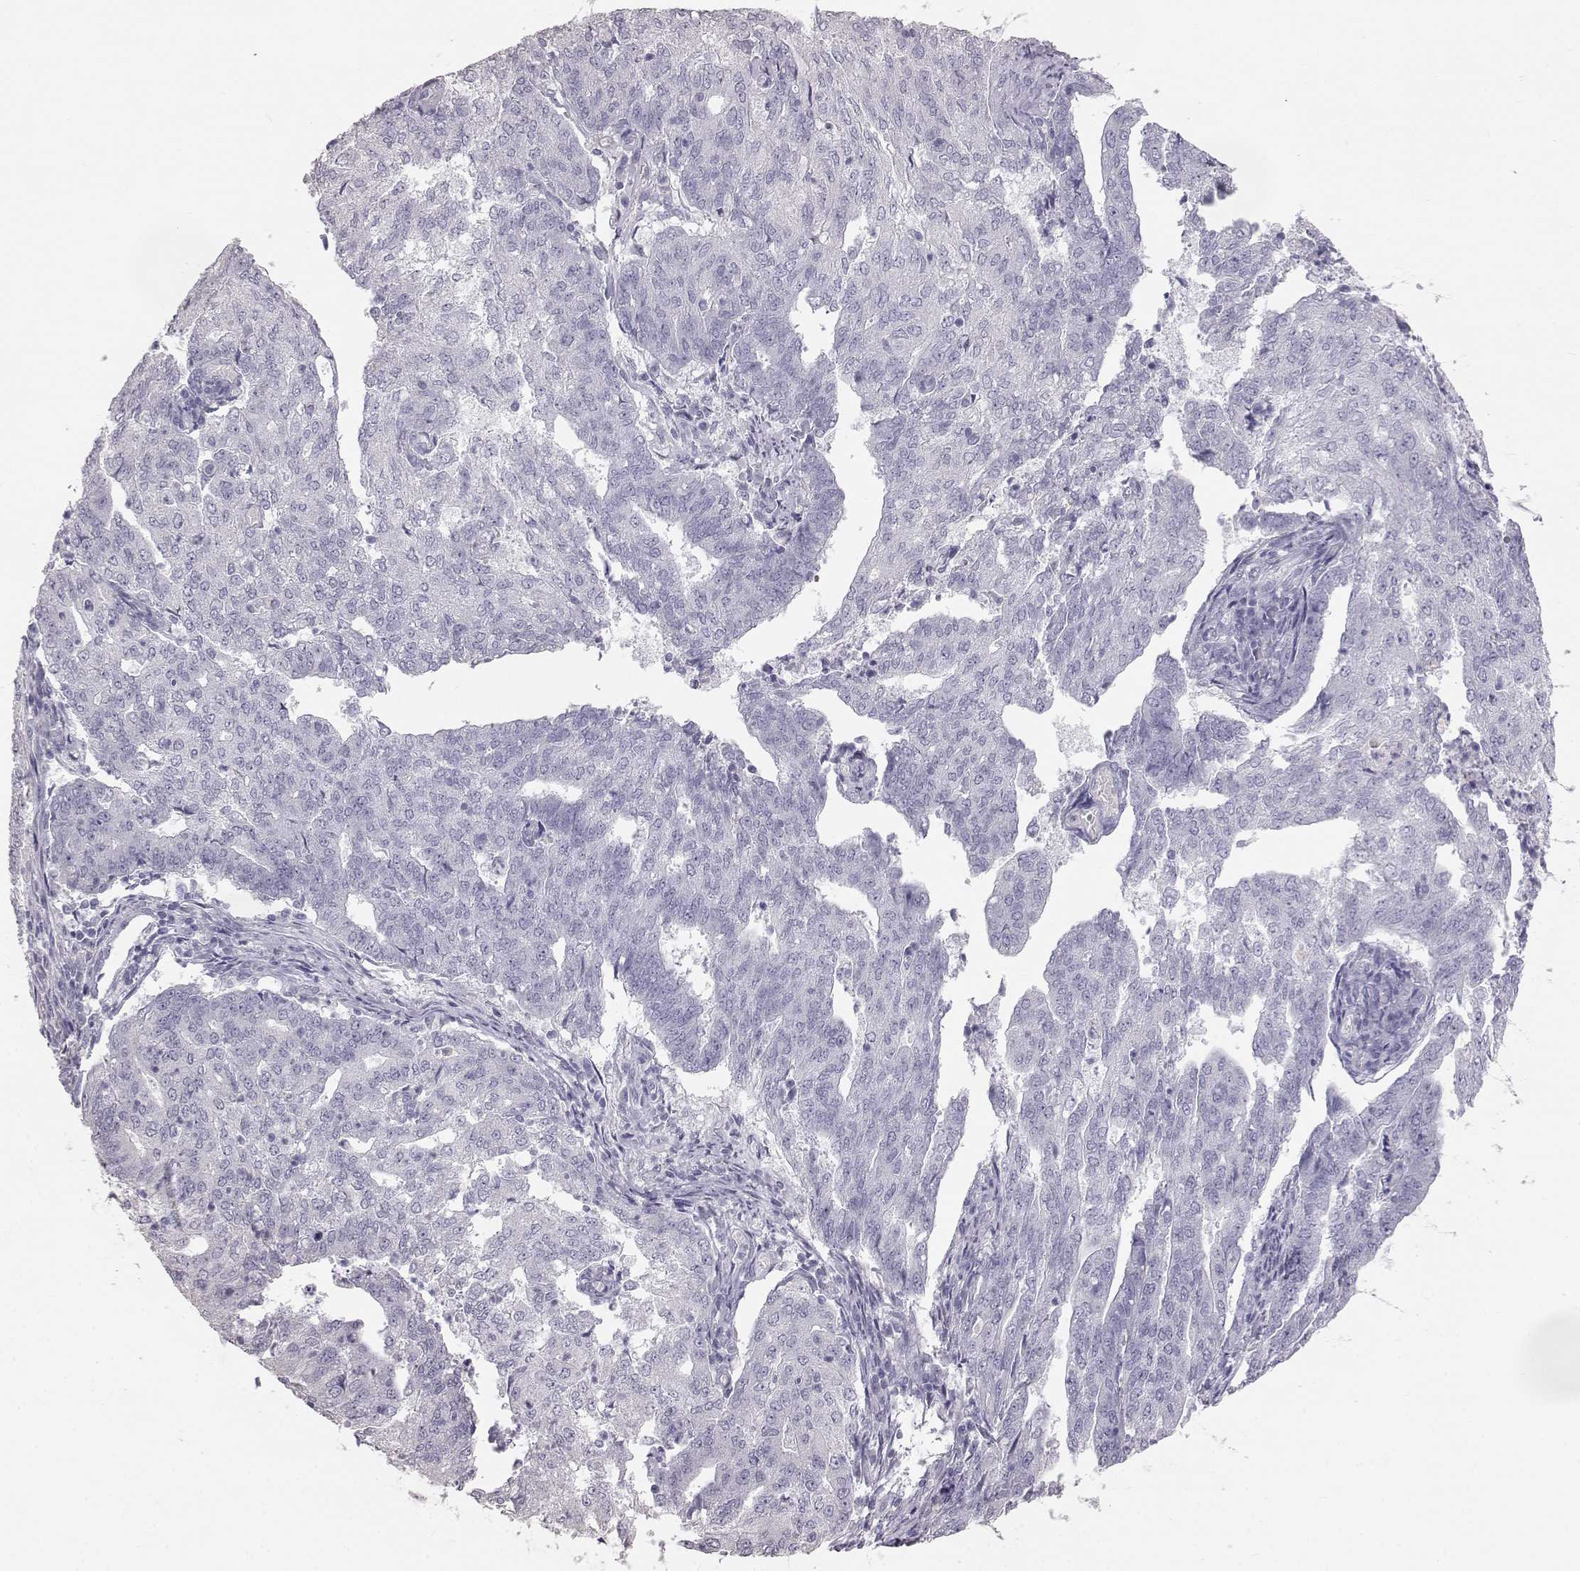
{"staining": {"intensity": "negative", "quantity": "none", "location": "none"}, "tissue": "endometrial cancer", "cell_type": "Tumor cells", "image_type": "cancer", "snomed": [{"axis": "morphology", "description": "Adenocarcinoma, NOS"}, {"axis": "topography", "description": "Endometrium"}], "caption": "Tumor cells are negative for brown protein staining in endometrial cancer.", "gene": "KRT33A", "patient": {"sex": "female", "age": 82}}